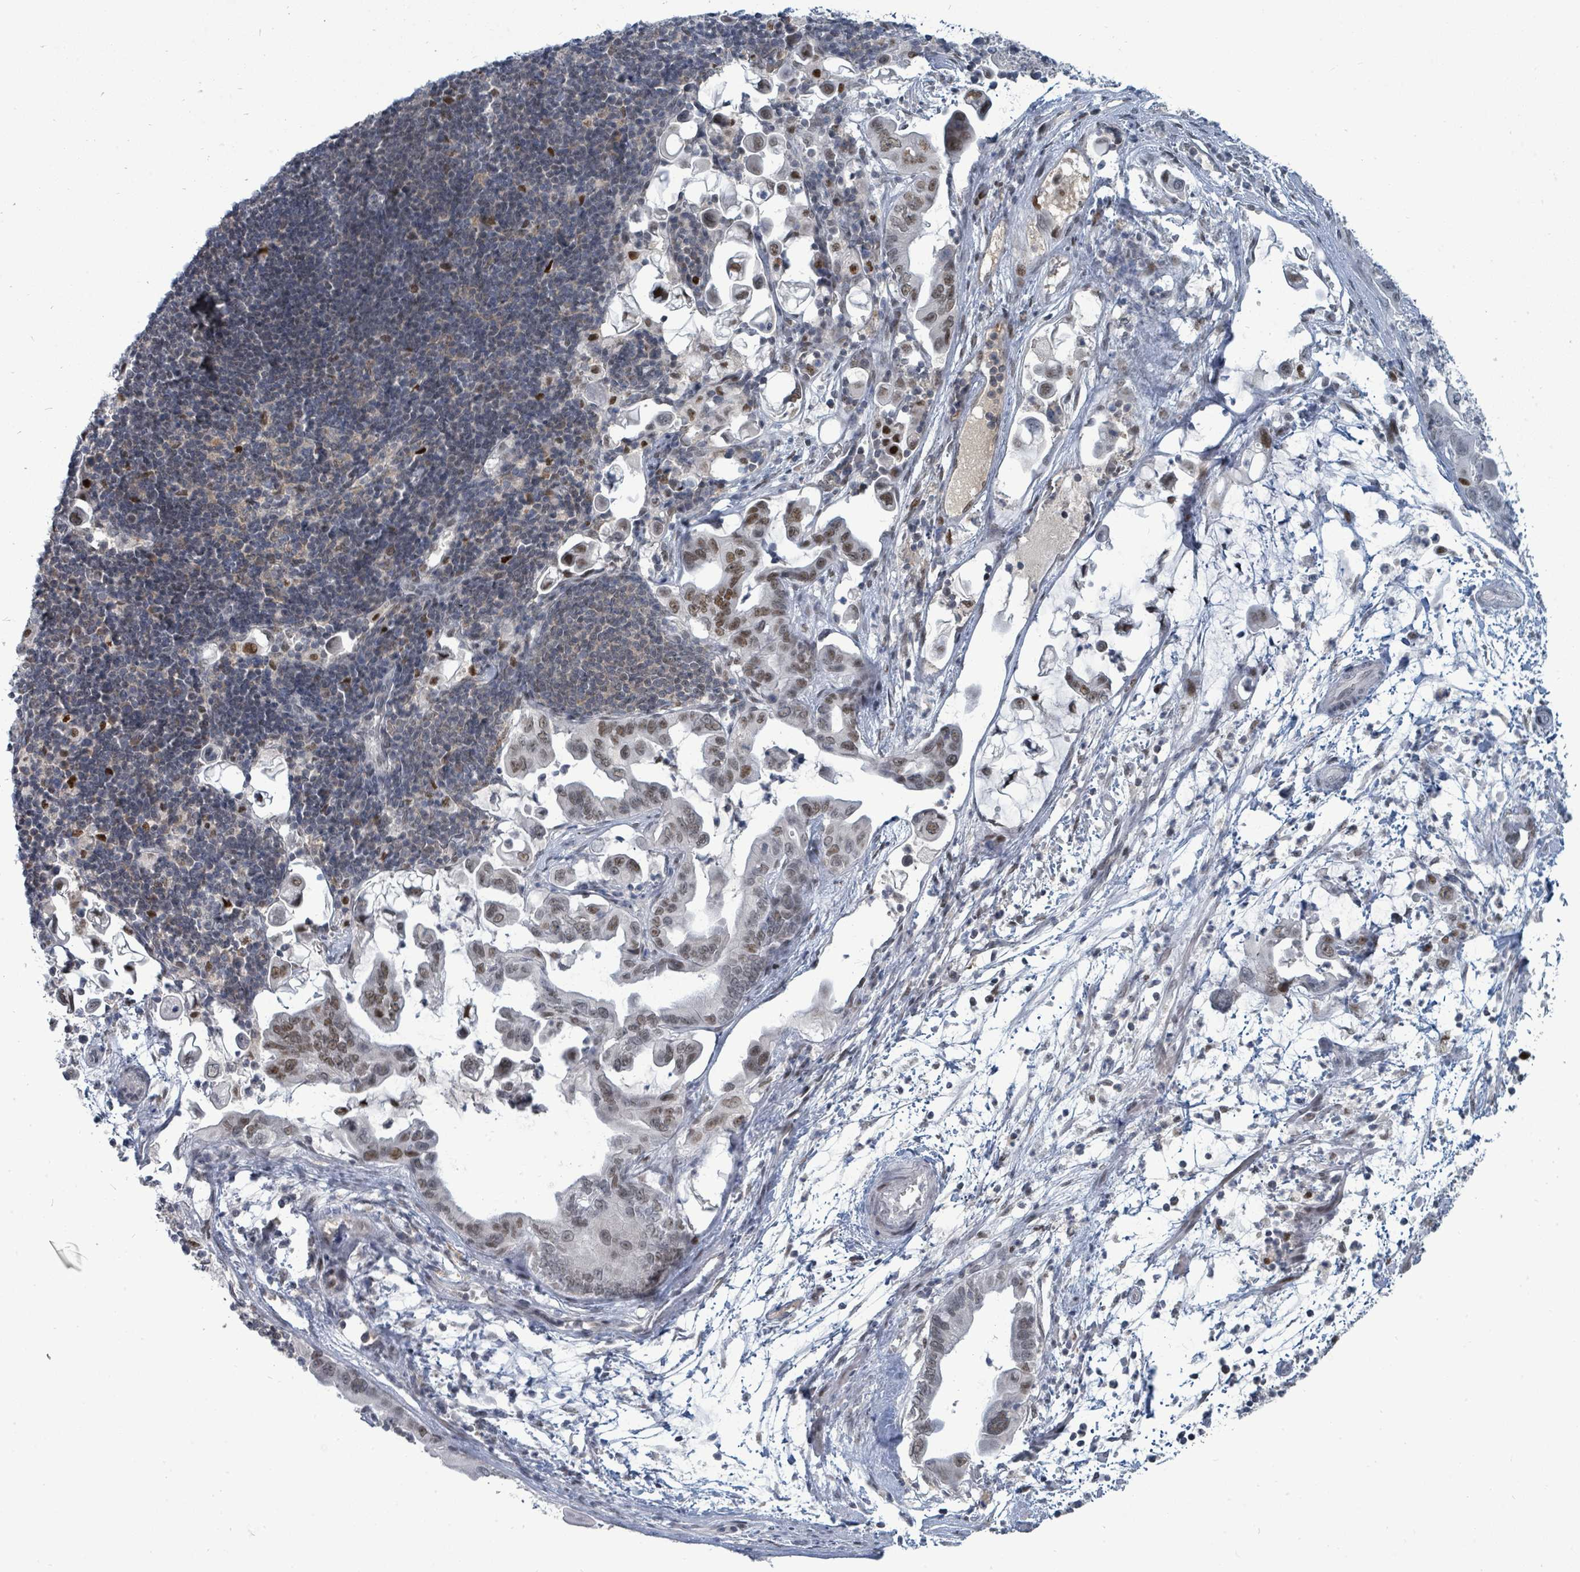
{"staining": {"intensity": "moderate", "quantity": ">75%", "location": "nuclear"}, "tissue": "pancreatic cancer", "cell_type": "Tumor cells", "image_type": "cancer", "snomed": [{"axis": "morphology", "description": "Adenocarcinoma, NOS"}, {"axis": "topography", "description": "Pancreas"}], "caption": "Immunohistochemical staining of human pancreatic cancer (adenocarcinoma) shows moderate nuclear protein positivity in about >75% of tumor cells. (brown staining indicates protein expression, while blue staining denotes nuclei).", "gene": "UCK1", "patient": {"sex": "male", "age": 61}}